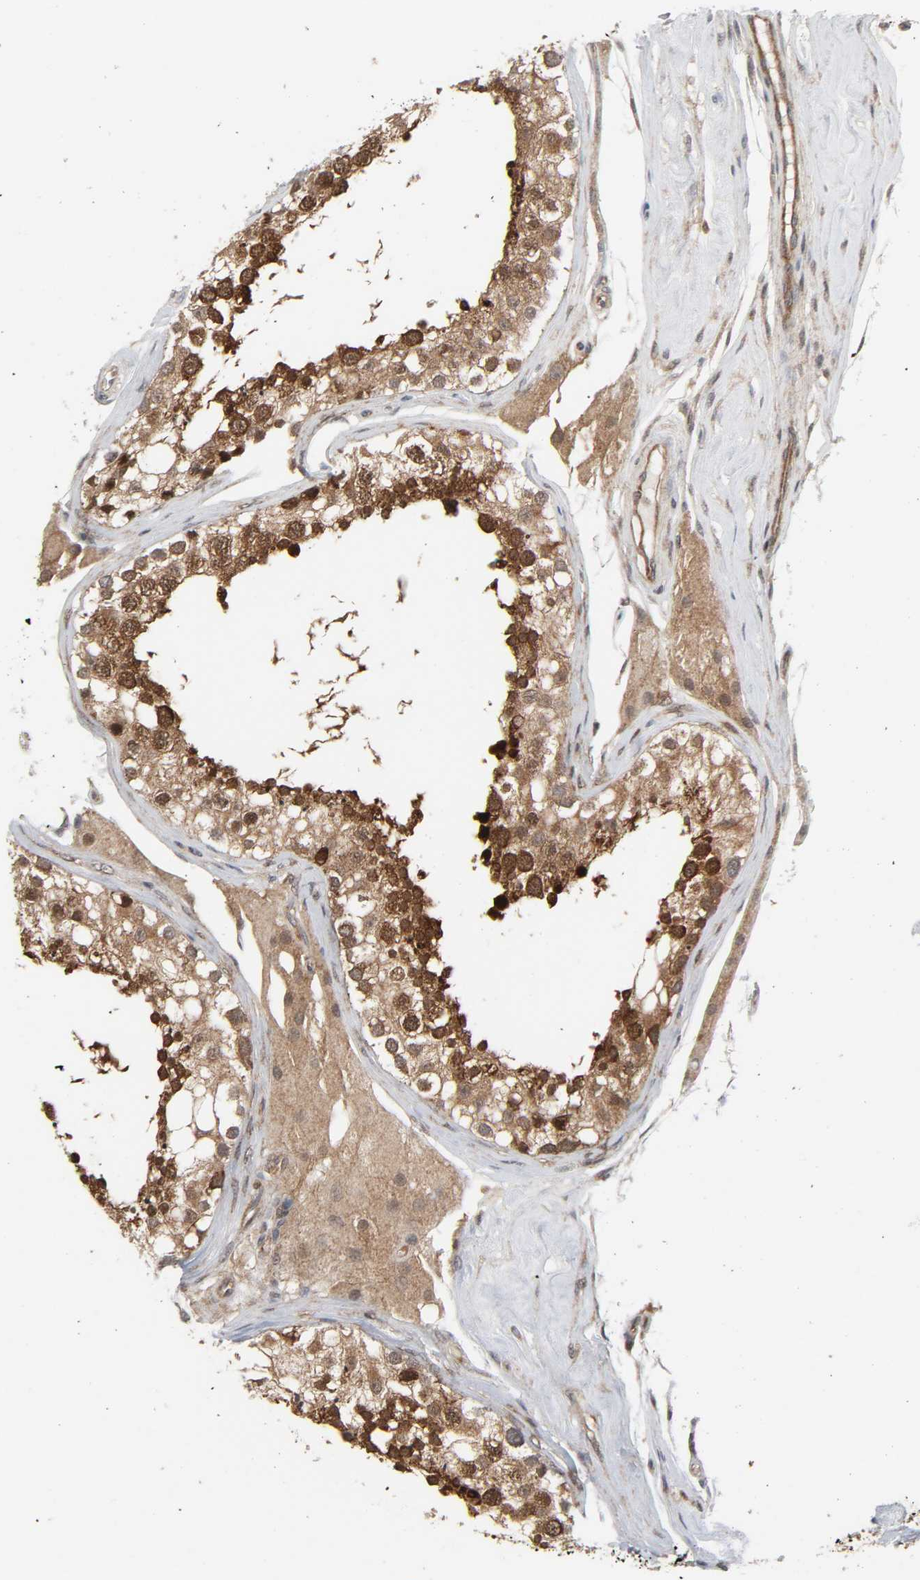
{"staining": {"intensity": "strong", "quantity": ">75%", "location": "cytoplasmic/membranous,nuclear"}, "tissue": "testis", "cell_type": "Cells in seminiferous ducts", "image_type": "normal", "snomed": [{"axis": "morphology", "description": "Normal tissue, NOS"}, {"axis": "topography", "description": "Testis"}], "caption": "Protein expression analysis of unremarkable testis displays strong cytoplasmic/membranous,nuclear expression in approximately >75% of cells in seminiferous ducts. (Brightfield microscopy of DAB IHC at high magnification).", "gene": "GSK3A", "patient": {"sex": "male", "age": 68}}